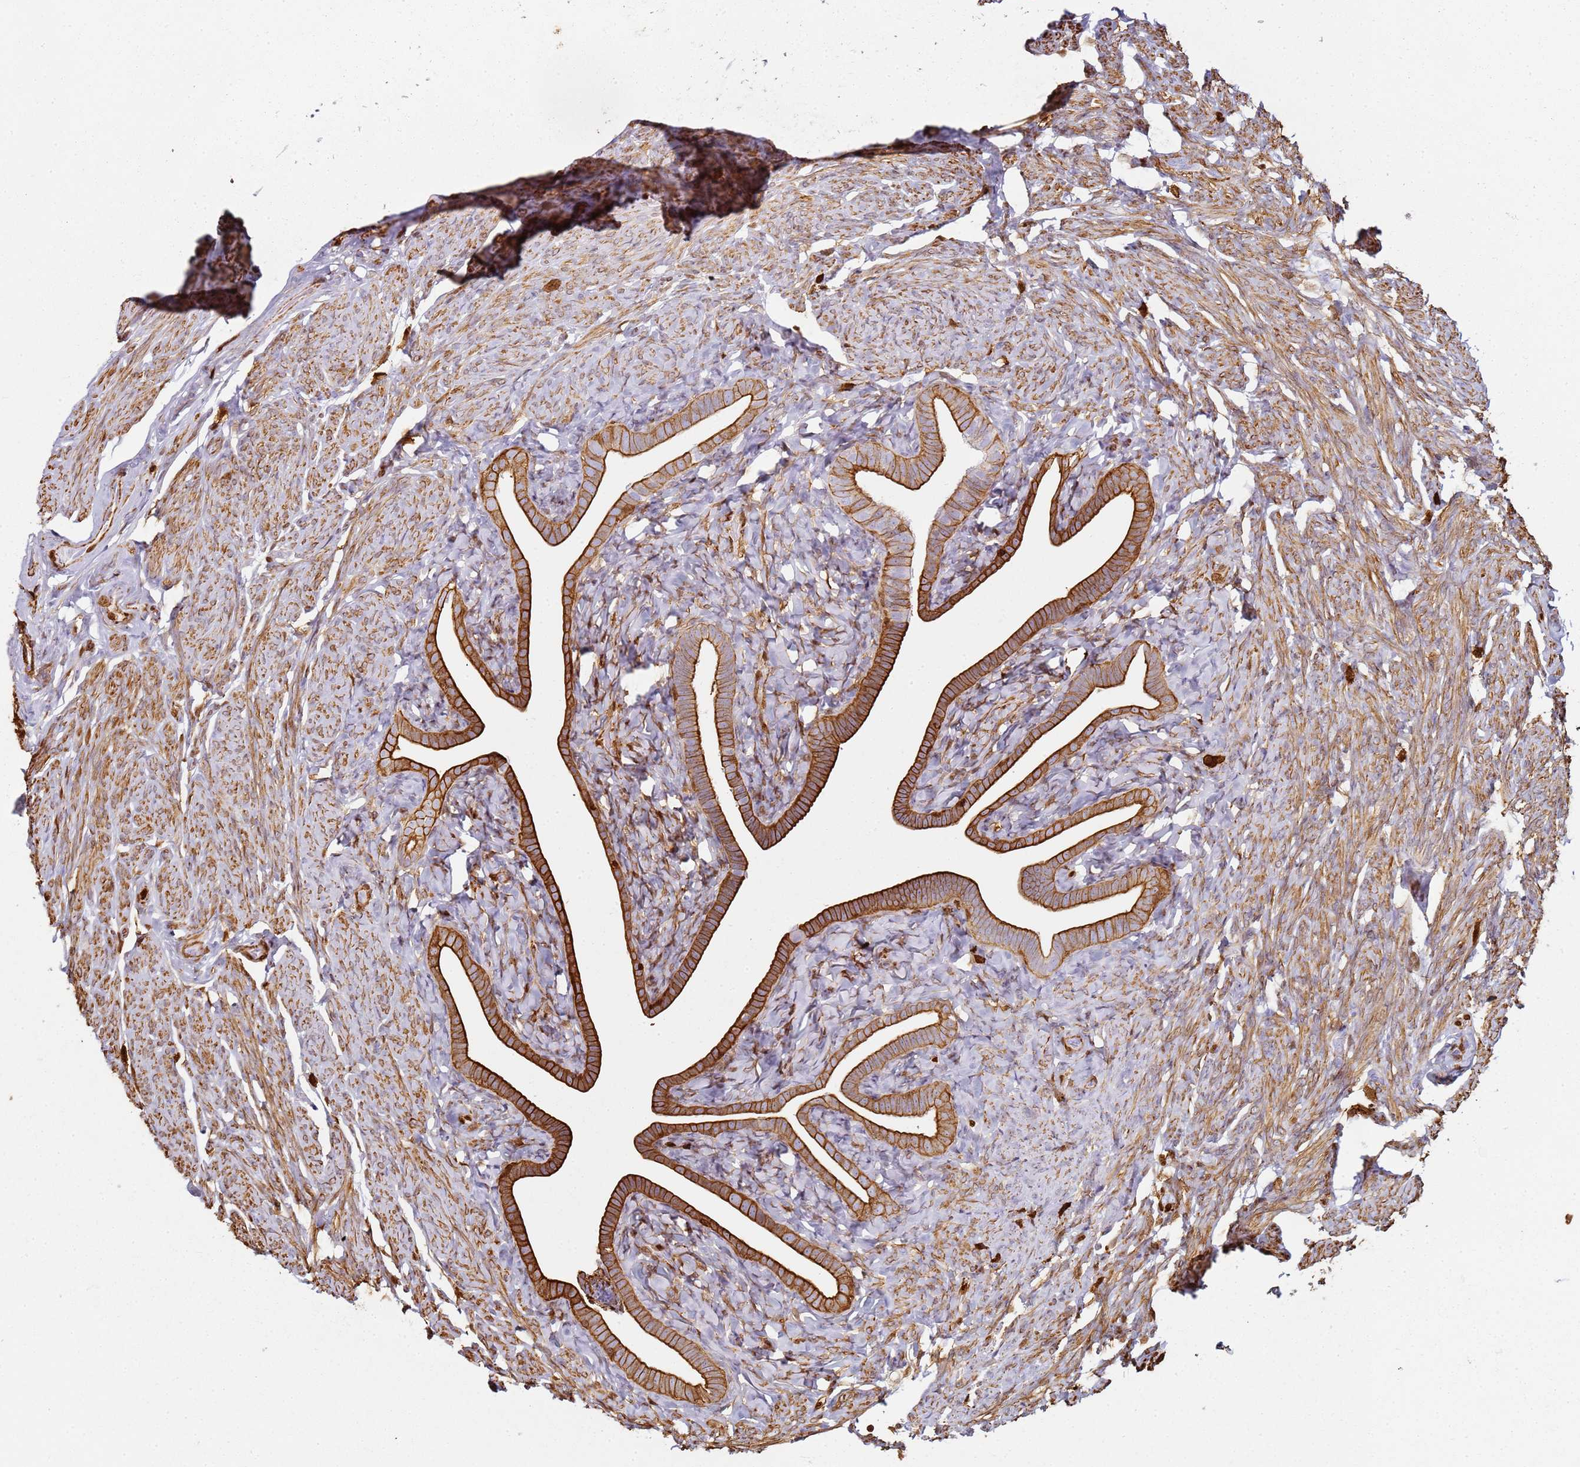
{"staining": {"intensity": "strong", "quantity": ">75%", "location": "cytoplasmic/membranous"}, "tissue": "fallopian tube", "cell_type": "Glandular cells", "image_type": "normal", "snomed": [{"axis": "morphology", "description": "Normal tissue, NOS"}, {"axis": "topography", "description": "Fallopian tube"}], "caption": "Immunohistochemistry (IHC) (DAB) staining of benign human fallopian tube shows strong cytoplasmic/membranous protein staining in about >75% of glandular cells. Using DAB (brown) and hematoxylin (blue) stains, captured at high magnification using brightfield microscopy.", "gene": "S100A4", "patient": {"sex": "female", "age": 69}}